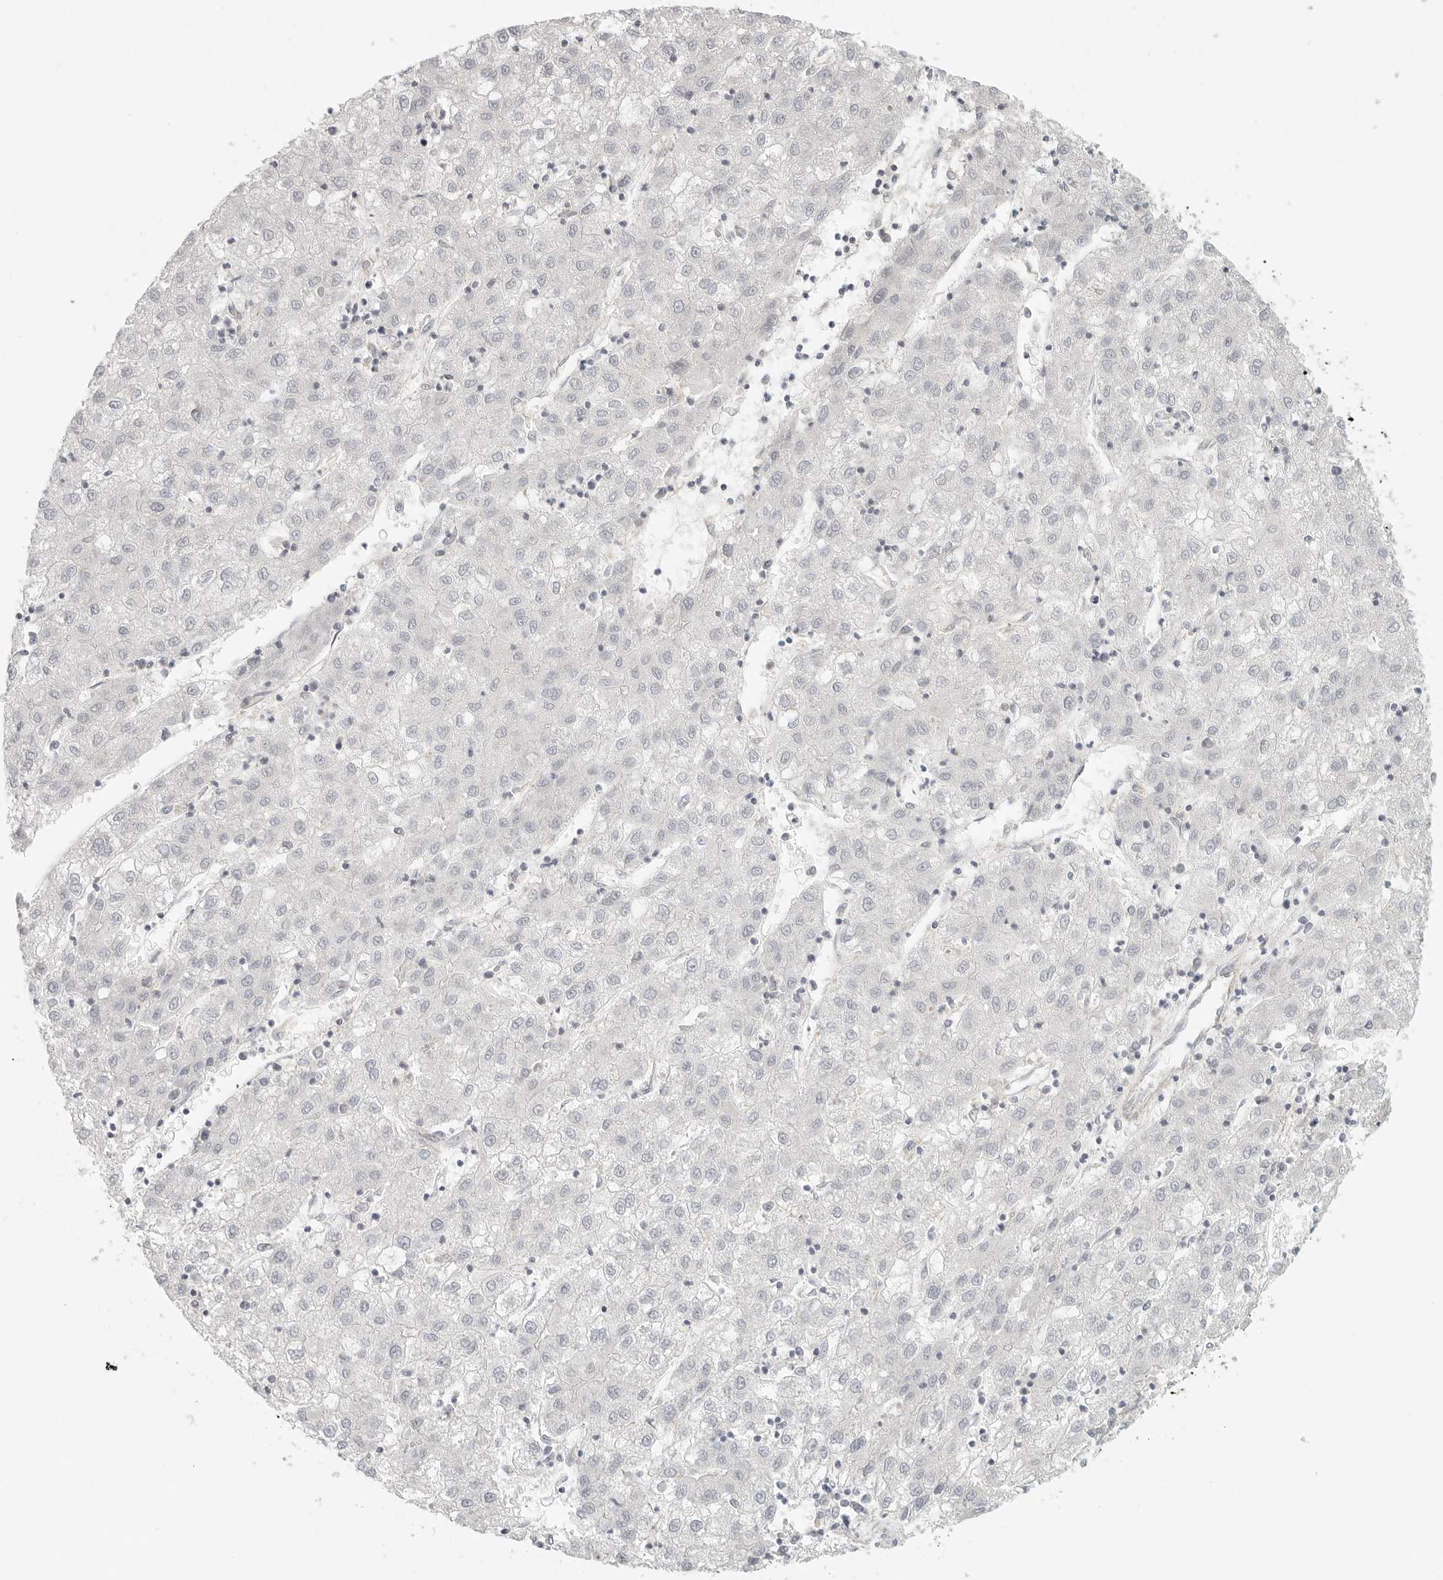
{"staining": {"intensity": "negative", "quantity": "none", "location": "none"}, "tissue": "liver cancer", "cell_type": "Tumor cells", "image_type": "cancer", "snomed": [{"axis": "morphology", "description": "Carcinoma, Hepatocellular, NOS"}, {"axis": "topography", "description": "Liver"}], "caption": "Tumor cells show no significant positivity in liver cancer.", "gene": "SLC25A26", "patient": {"sex": "male", "age": 72}}